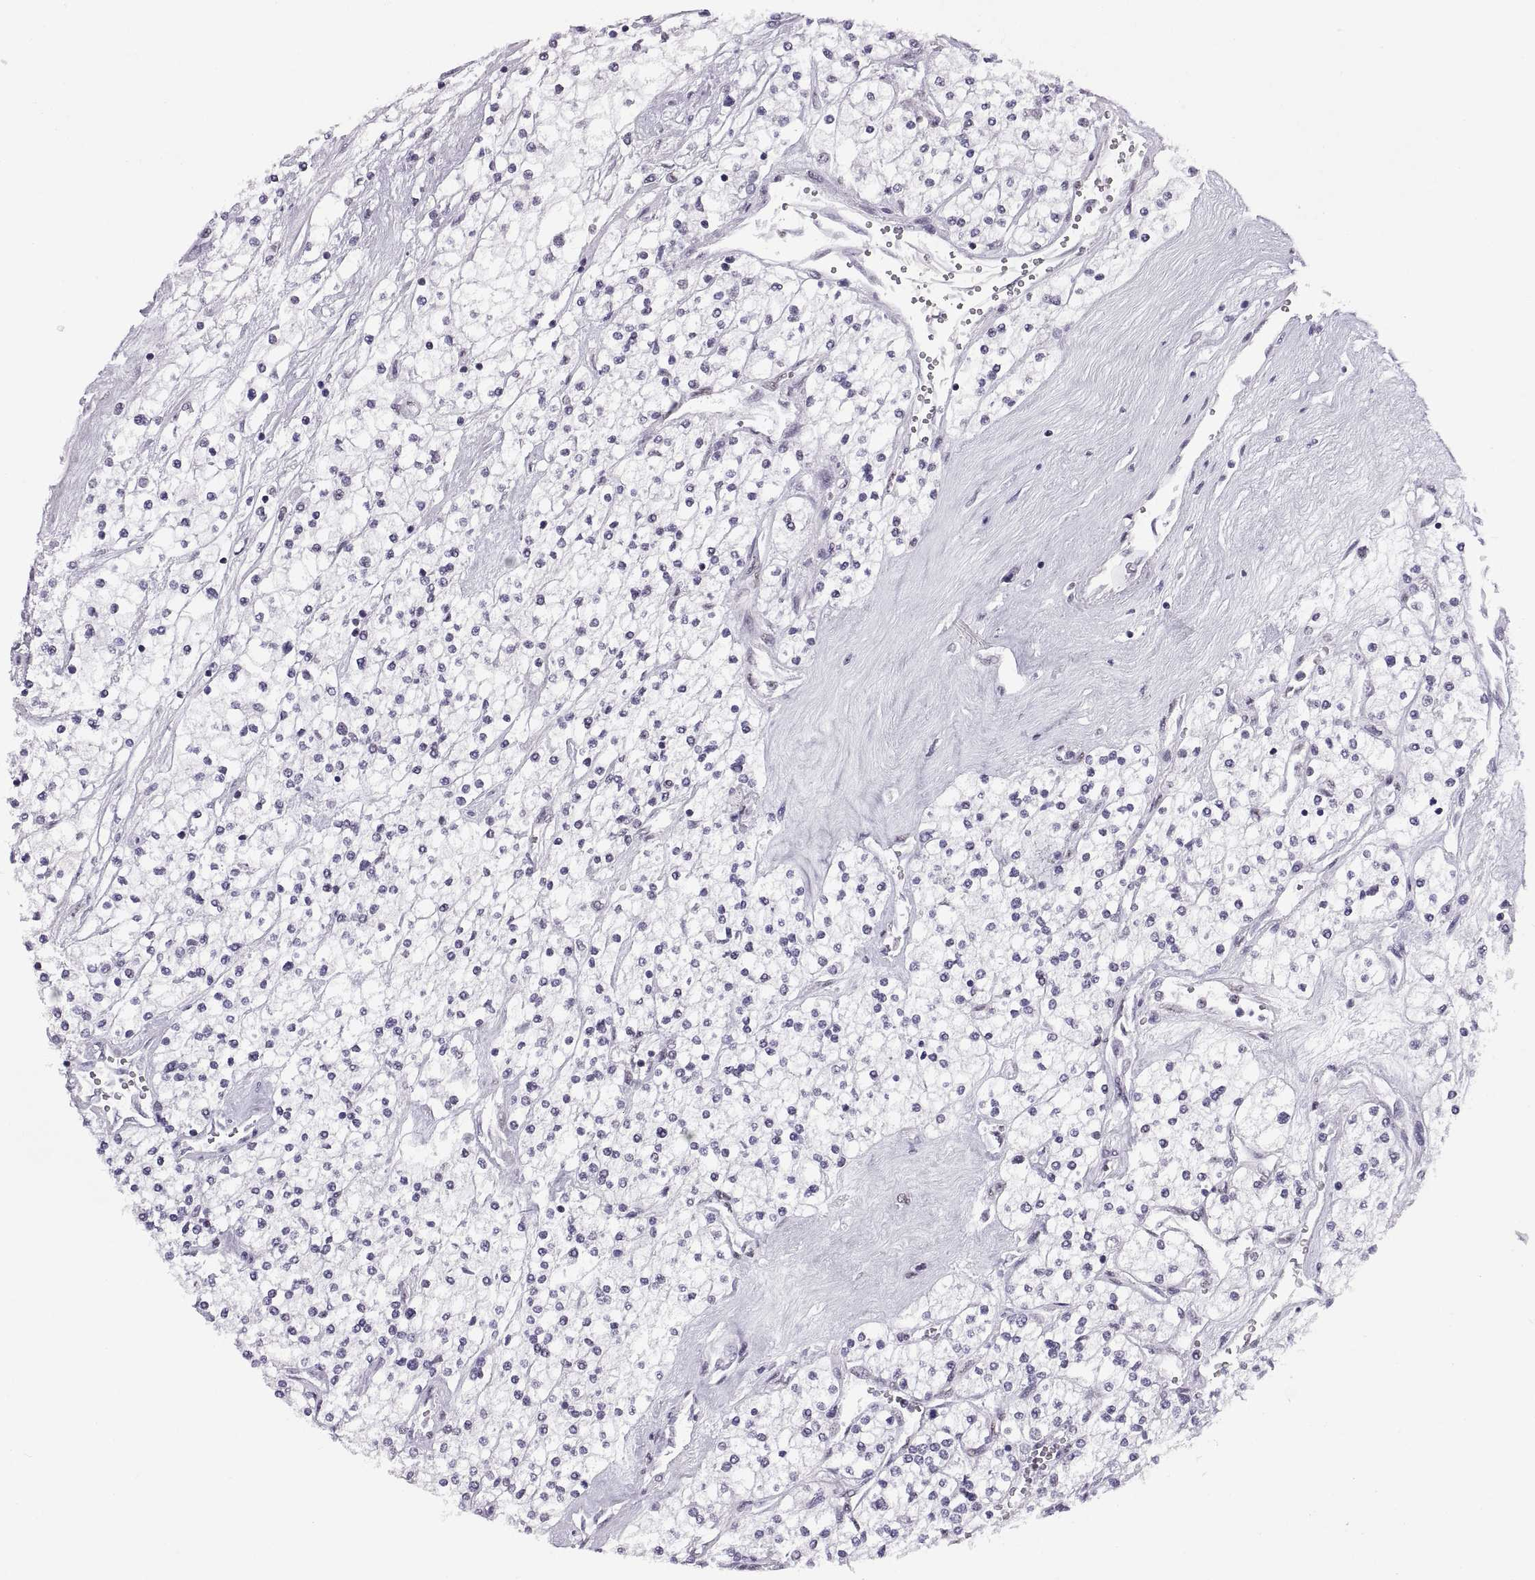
{"staining": {"intensity": "negative", "quantity": "none", "location": "none"}, "tissue": "renal cancer", "cell_type": "Tumor cells", "image_type": "cancer", "snomed": [{"axis": "morphology", "description": "Adenocarcinoma, NOS"}, {"axis": "topography", "description": "Kidney"}], "caption": "This image is of renal cancer stained with immunohistochemistry (IHC) to label a protein in brown with the nuclei are counter-stained blue. There is no staining in tumor cells.", "gene": "CARTPT", "patient": {"sex": "male", "age": 80}}